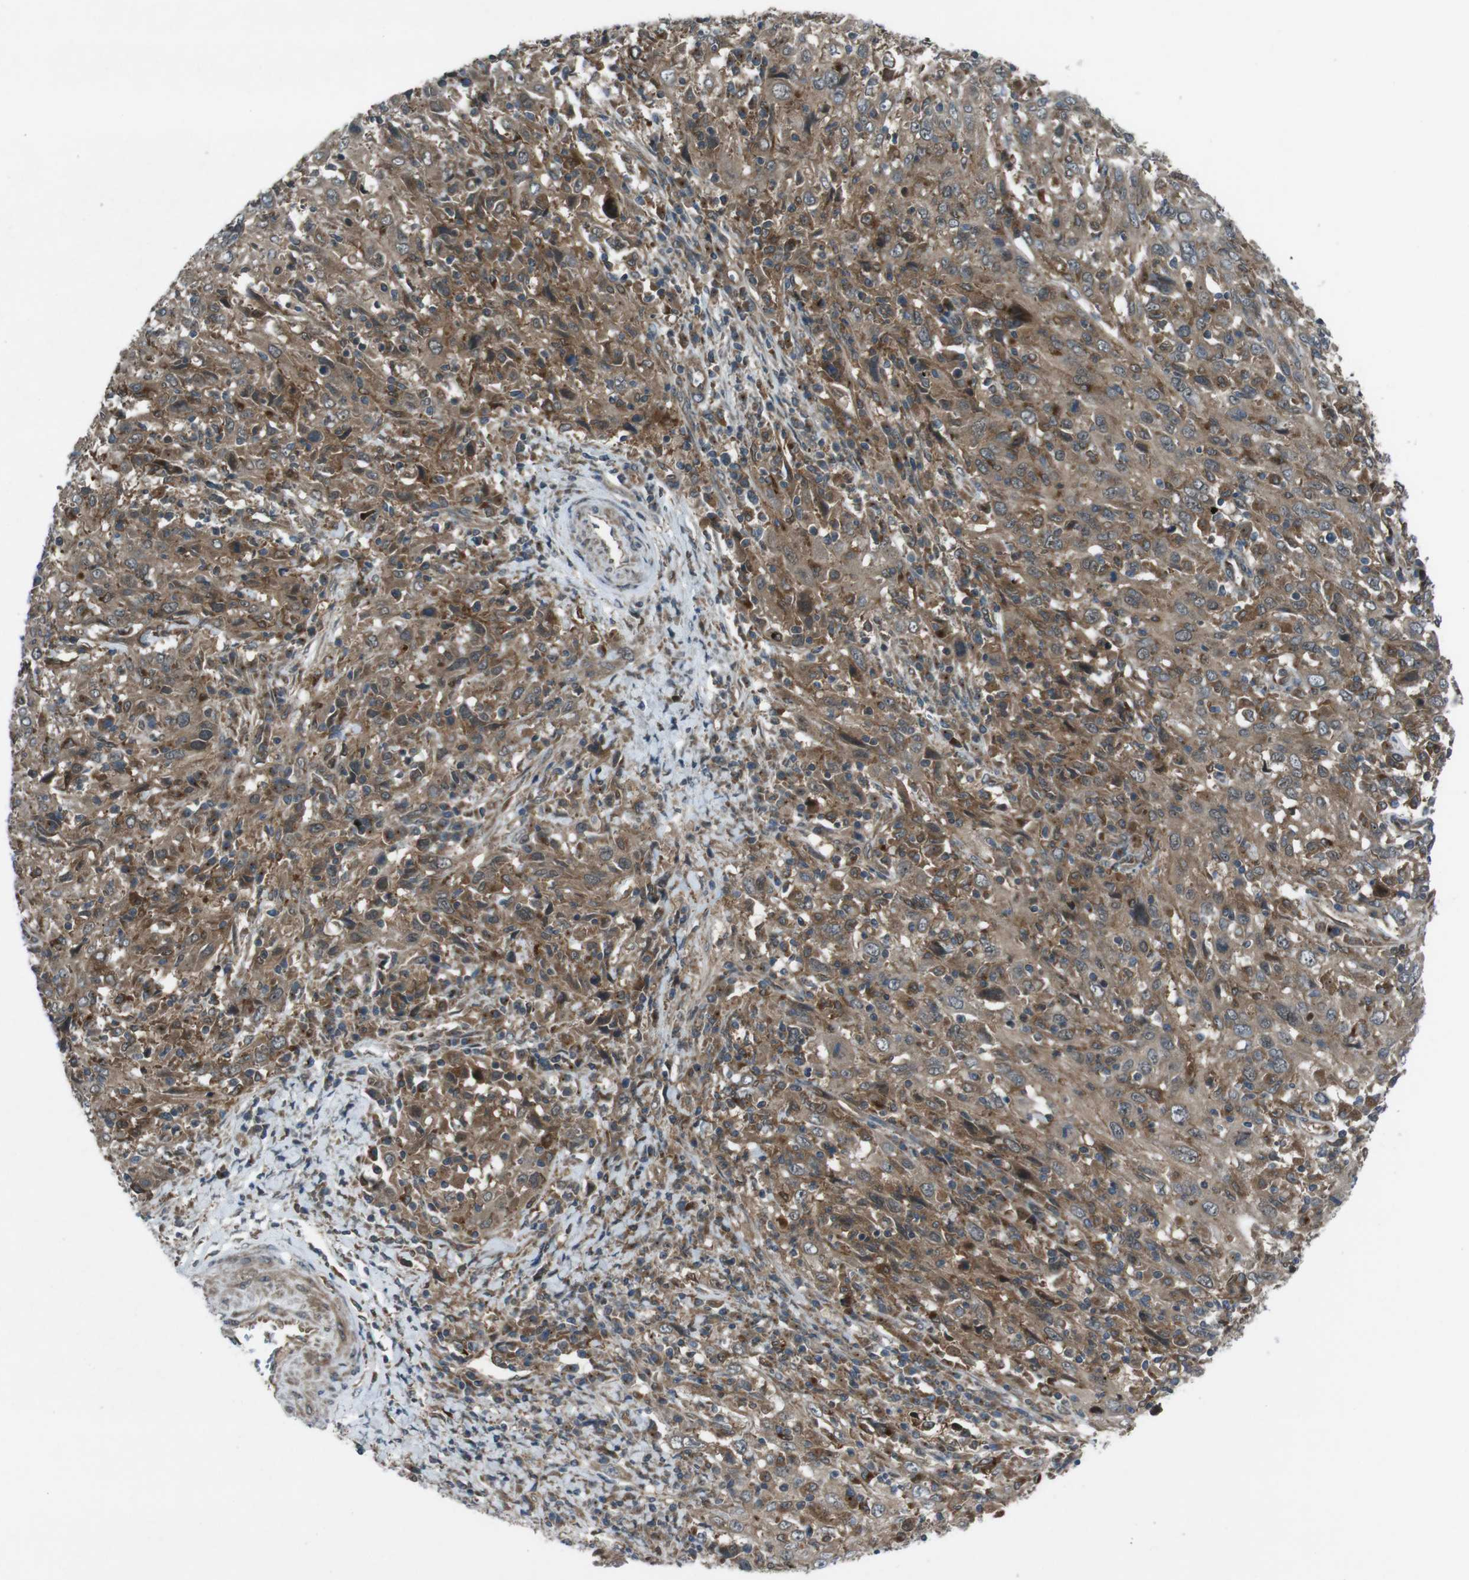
{"staining": {"intensity": "moderate", "quantity": ">75%", "location": "cytoplasmic/membranous"}, "tissue": "cervical cancer", "cell_type": "Tumor cells", "image_type": "cancer", "snomed": [{"axis": "morphology", "description": "Squamous cell carcinoma, NOS"}, {"axis": "topography", "description": "Cervix"}], "caption": "Immunohistochemical staining of cervical squamous cell carcinoma shows moderate cytoplasmic/membranous protein expression in approximately >75% of tumor cells.", "gene": "SLC27A4", "patient": {"sex": "female", "age": 46}}